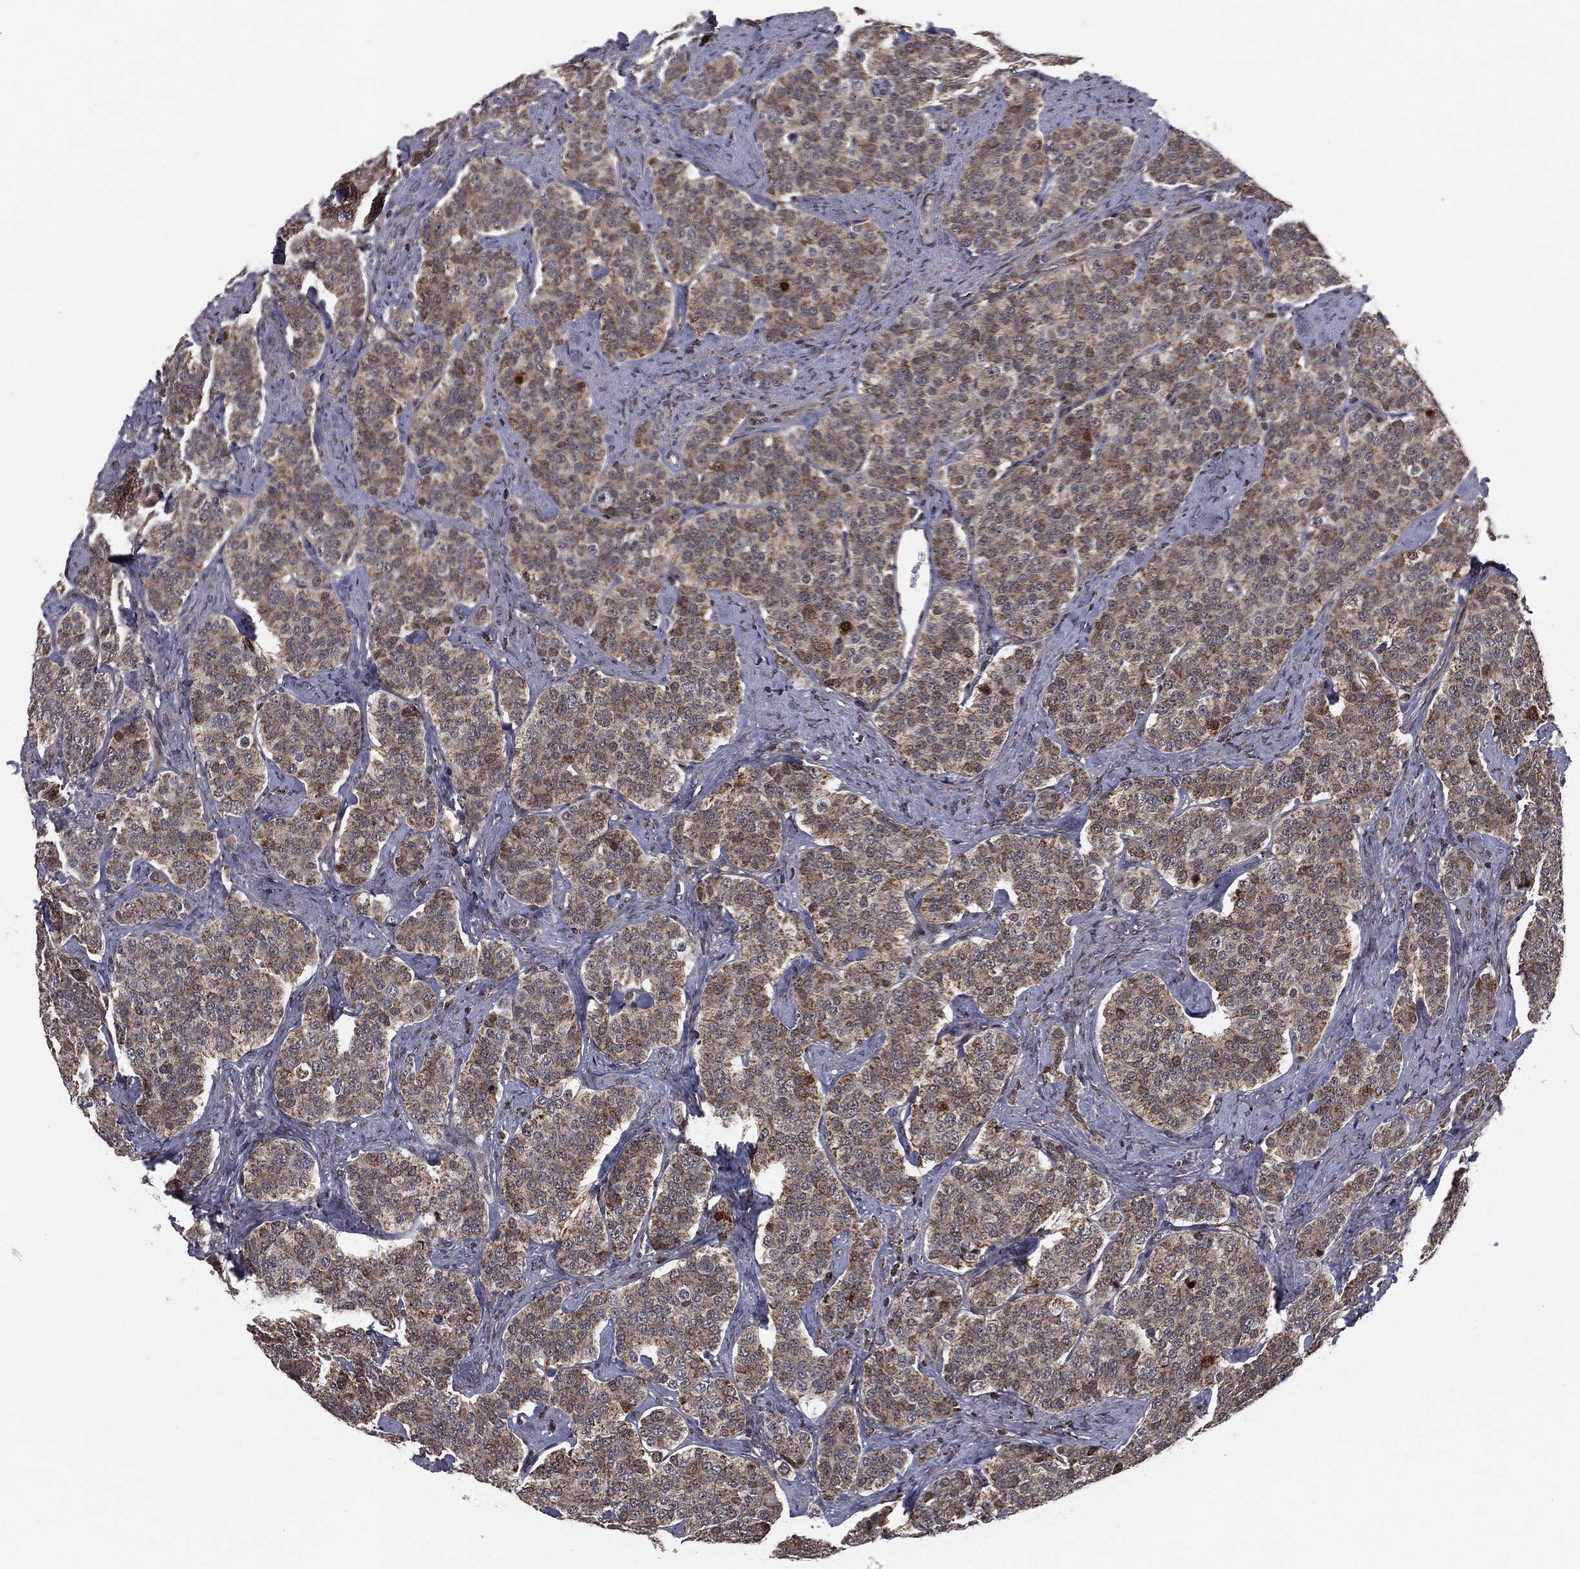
{"staining": {"intensity": "moderate", "quantity": ">75%", "location": "cytoplasmic/membranous"}, "tissue": "carcinoid", "cell_type": "Tumor cells", "image_type": "cancer", "snomed": [{"axis": "morphology", "description": "Carcinoid, malignant, NOS"}, {"axis": "topography", "description": "Small intestine"}], "caption": "A high-resolution micrograph shows immunohistochemistry (IHC) staining of carcinoid, which shows moderate cytoplasmic/membranous positivity in about >75% of tumor cells. Ihc stains the protein in brown and the nuclei are stained blue.", "gene": "CHCHD2", "patient": {"sex": "female", "age": 58}}